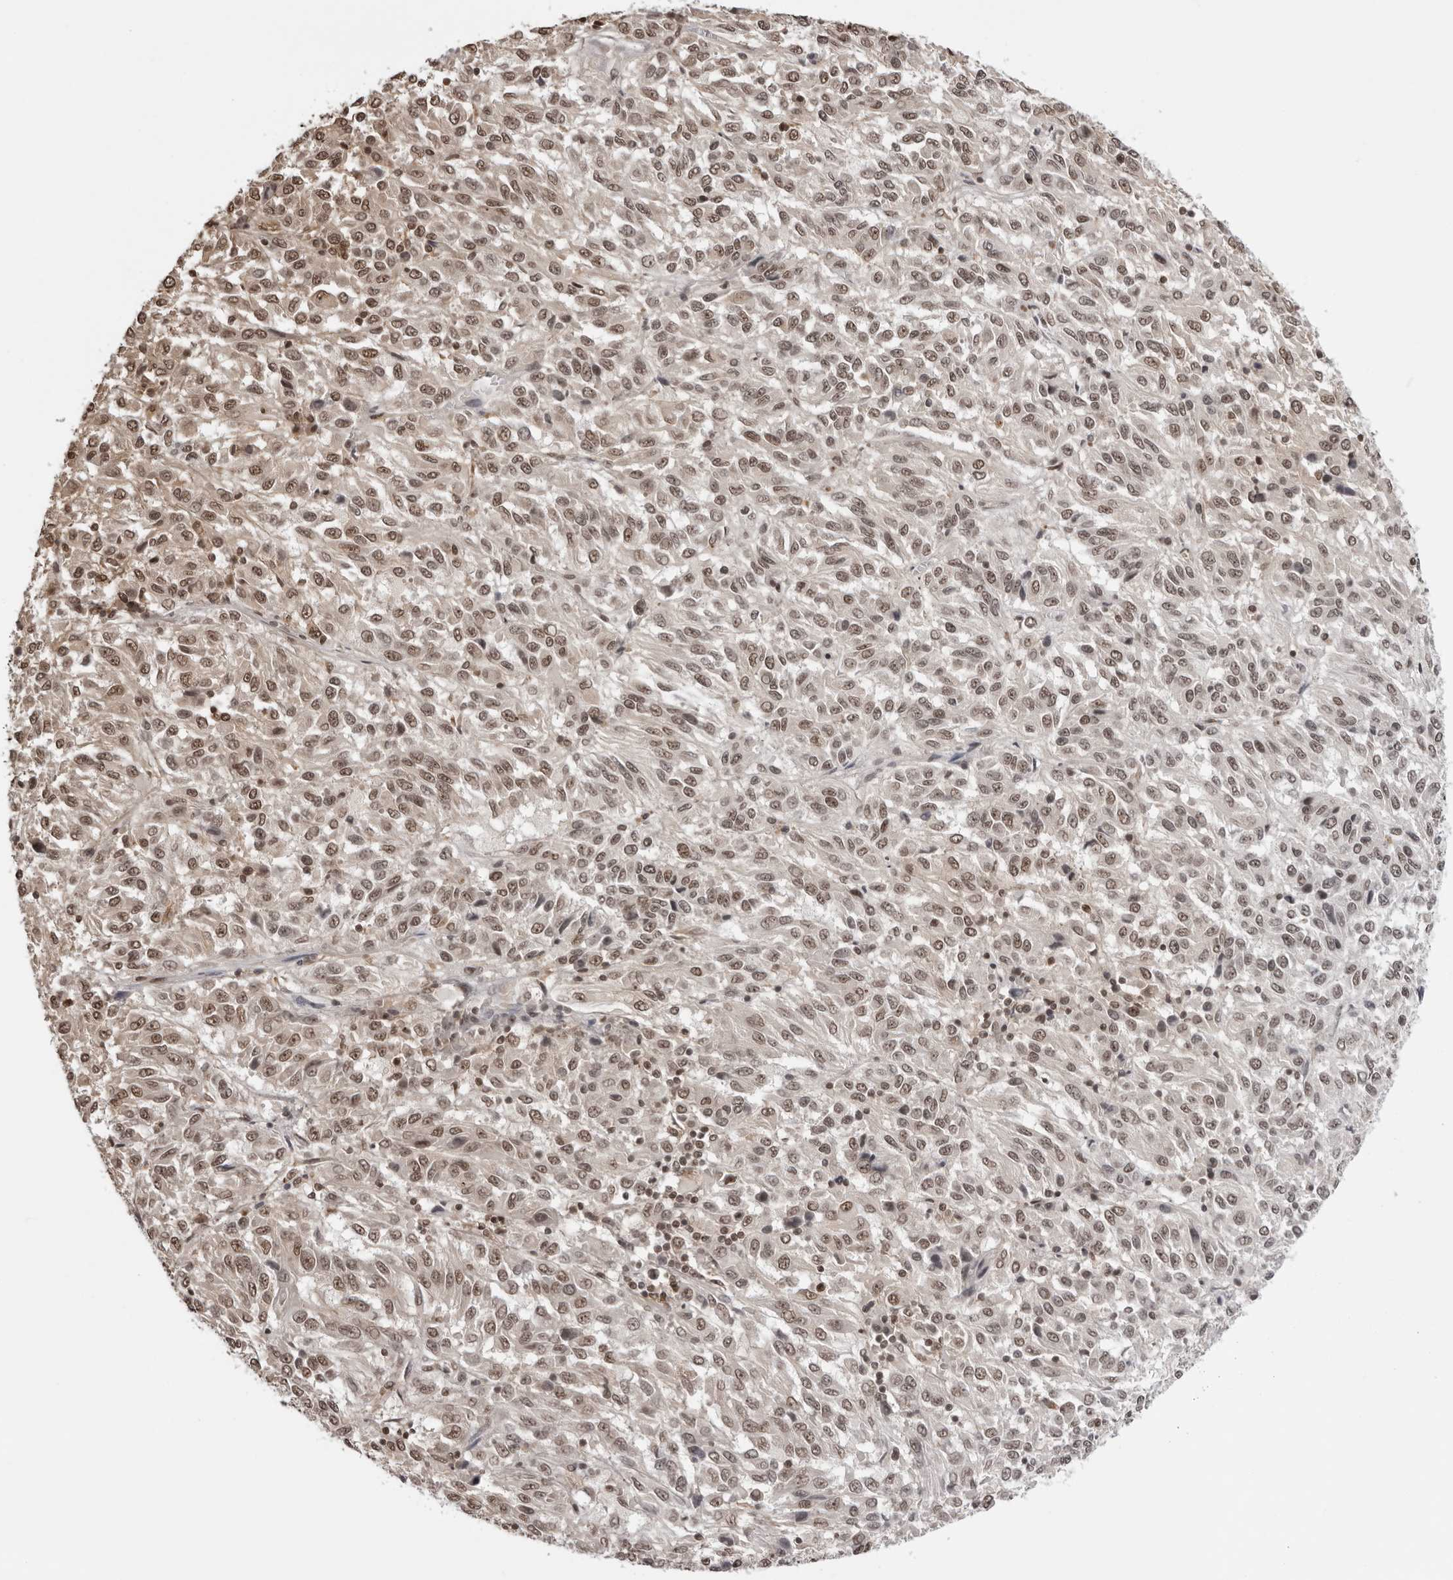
{"staining": {"intensity": "moderate", "quantity": ">75%", "location": "nuclear"}, "tissue": "melanoma", "cell_type": "Tumor cells", "image_type": "cancer", "snomed": [{"axis": "morphology", "description": "Malignant melanoma, Metastatic site"}, {"axis": "topography", "description": "Lung"}], "caption": "A micrograph of melanoma stained for a protein reveals moderate nuclear brown staining in tumor cells.", "gene": "SDE2", "patient": {"sex": "male", "age": 64}}